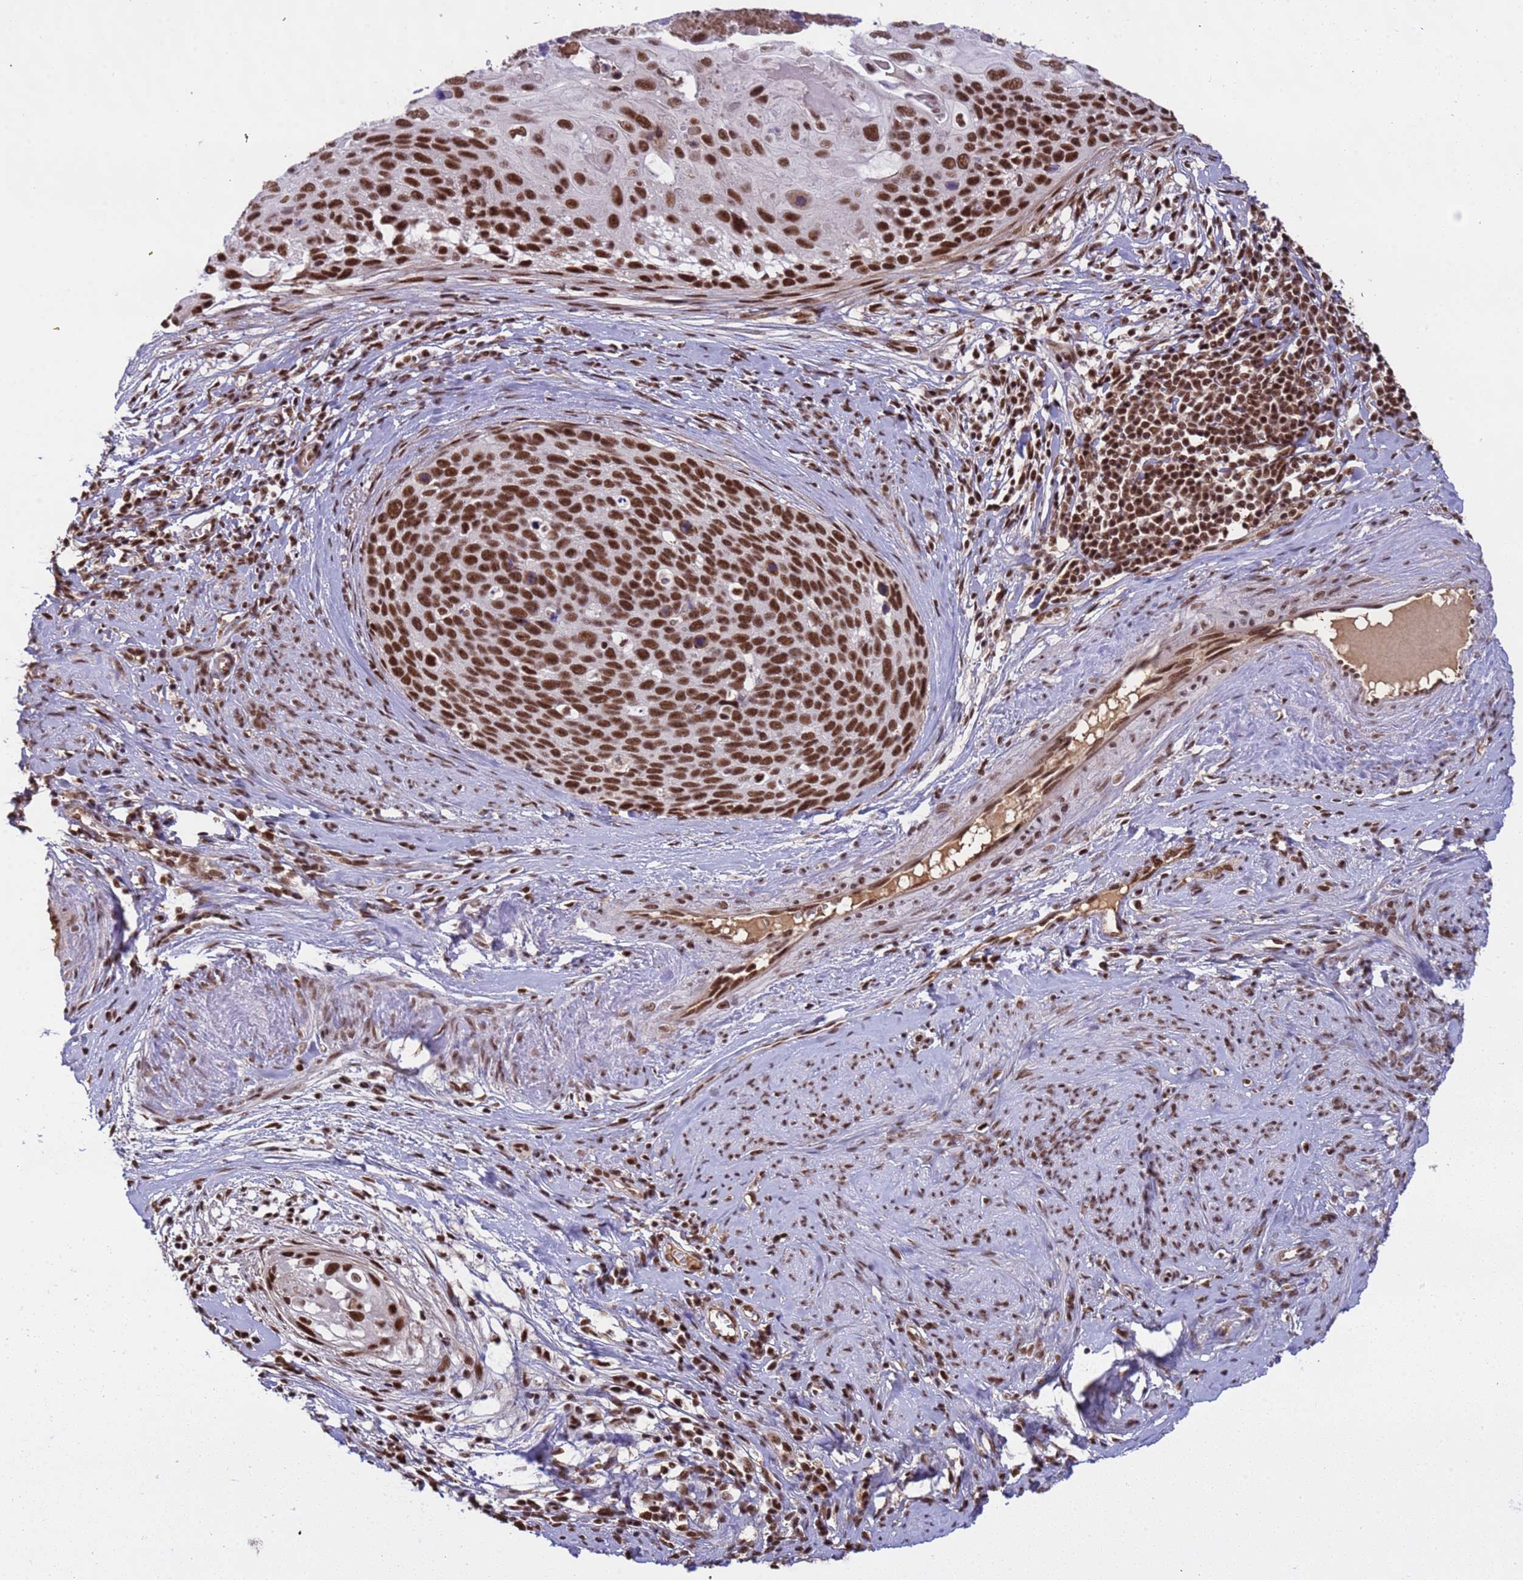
{"staining": {"intensity": "strong", "quantity": ">75%", "location": "nuclear"}, "tissue": "cervical cancer", "cell_type": "Tumor cells", "image_type": "cancer", "snomed": [{"axis": "morphology", "description": "Squamous cell carcinoma, NOS"}, {"axis": "topography", "description": "Cervix"}], "caption": "Cervical cancer stained with DAB immunohistochemistry exhibits high levels of strong nuclear expression in about >75% of tumor cells.", "gene": "SRRT", "patient": {"sex": "female", "age": 80}}